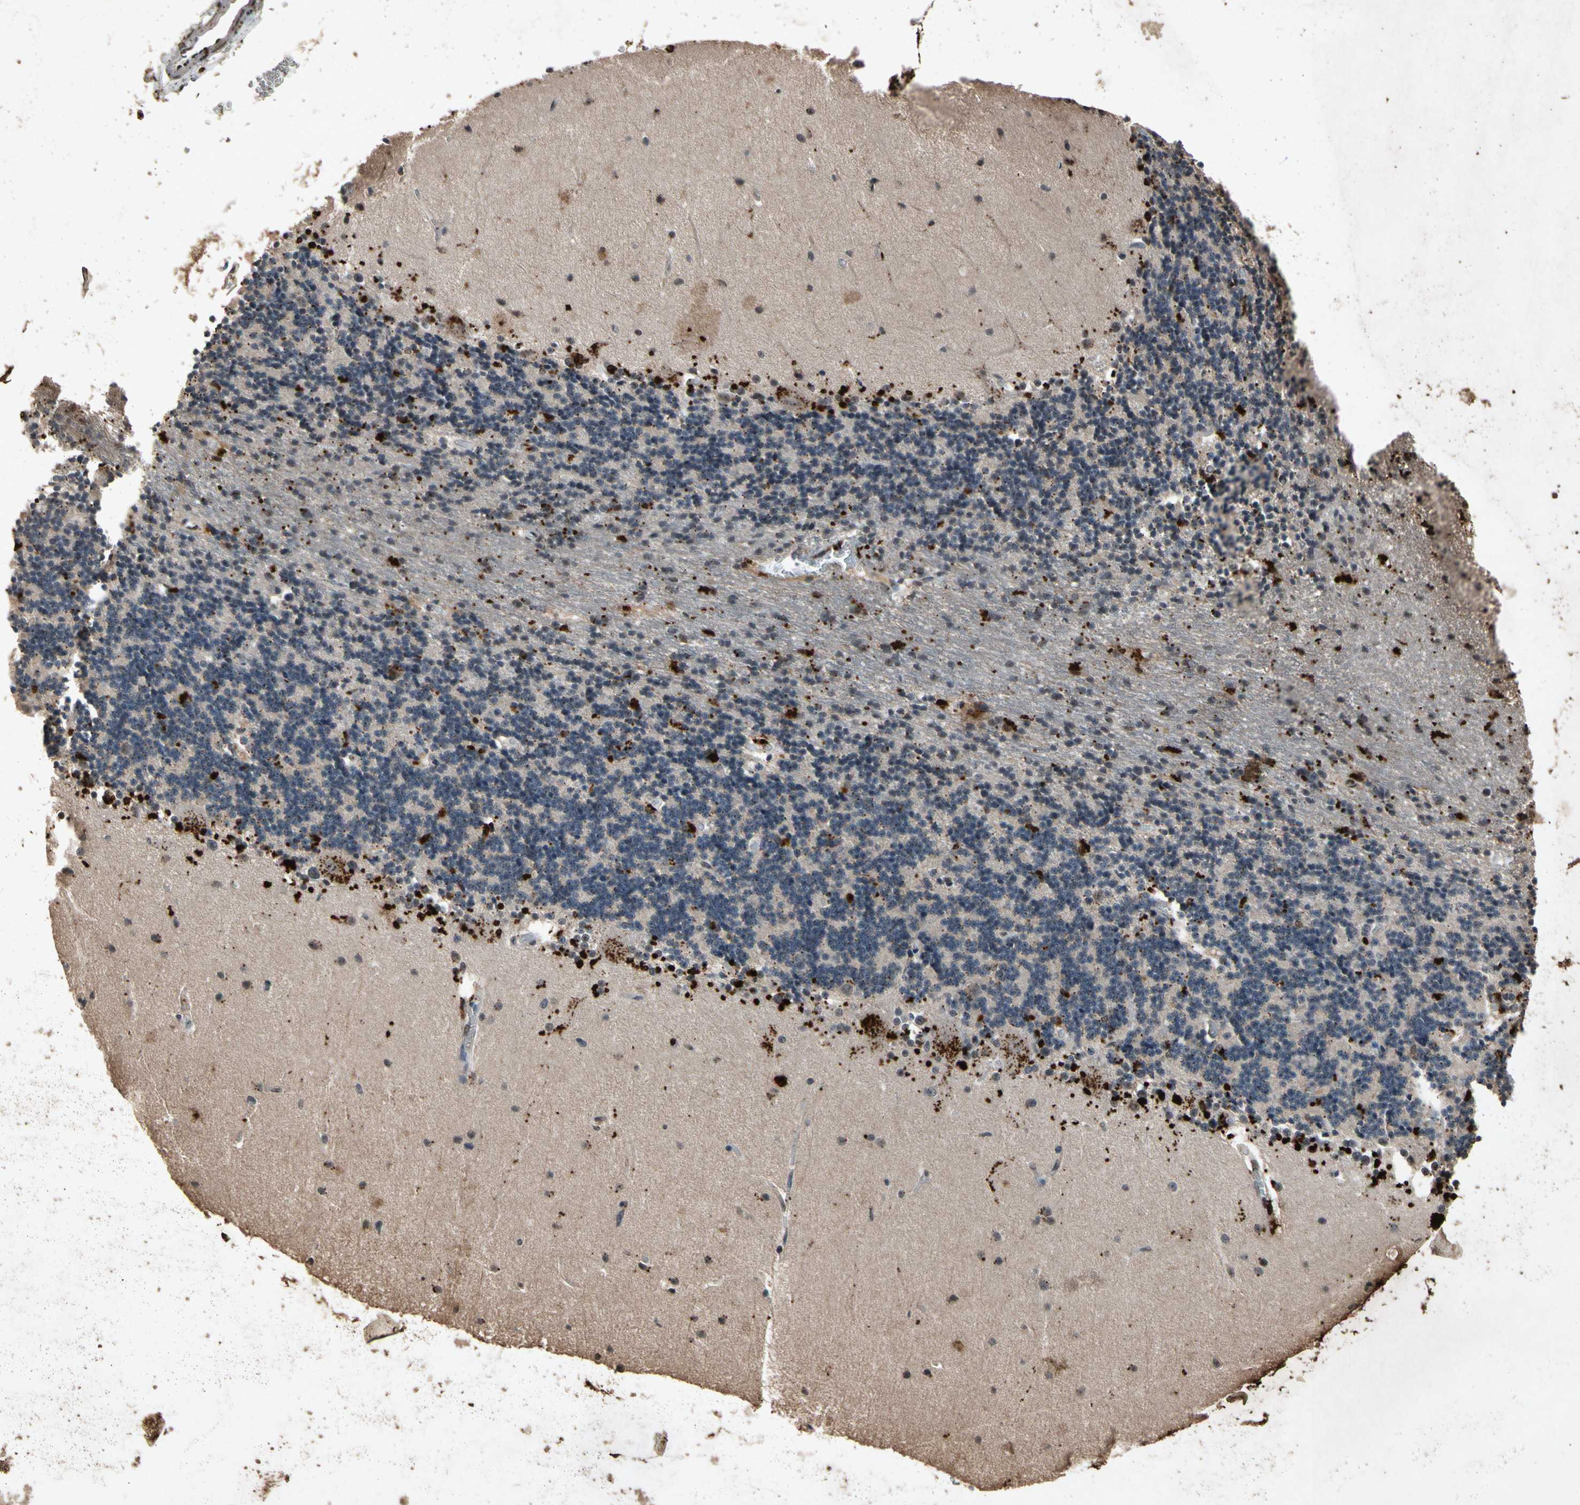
{"staining": {"intensity": "weak", "quantity": ">75%", "location": "cytoplasmic/membranous"}, "tissue": "cerebellum", "cell_type": "Cells in granular layer", "image_type": "normal", "snomed": [{"axis": "morphology", "description": "Normal tissue, NOS"}, {"axis": "topography", "description": "Cerebellum"}], "caption": "Protein staining of unremarkable cerebellum exhibits weak cytoplasmic/membranous staining in about >75% of cells in granular layer. (Brightfield microscopy of DAB IHC at high magnification).", "gene": "PML", "patient": {"sex": "female", "age": 54}}